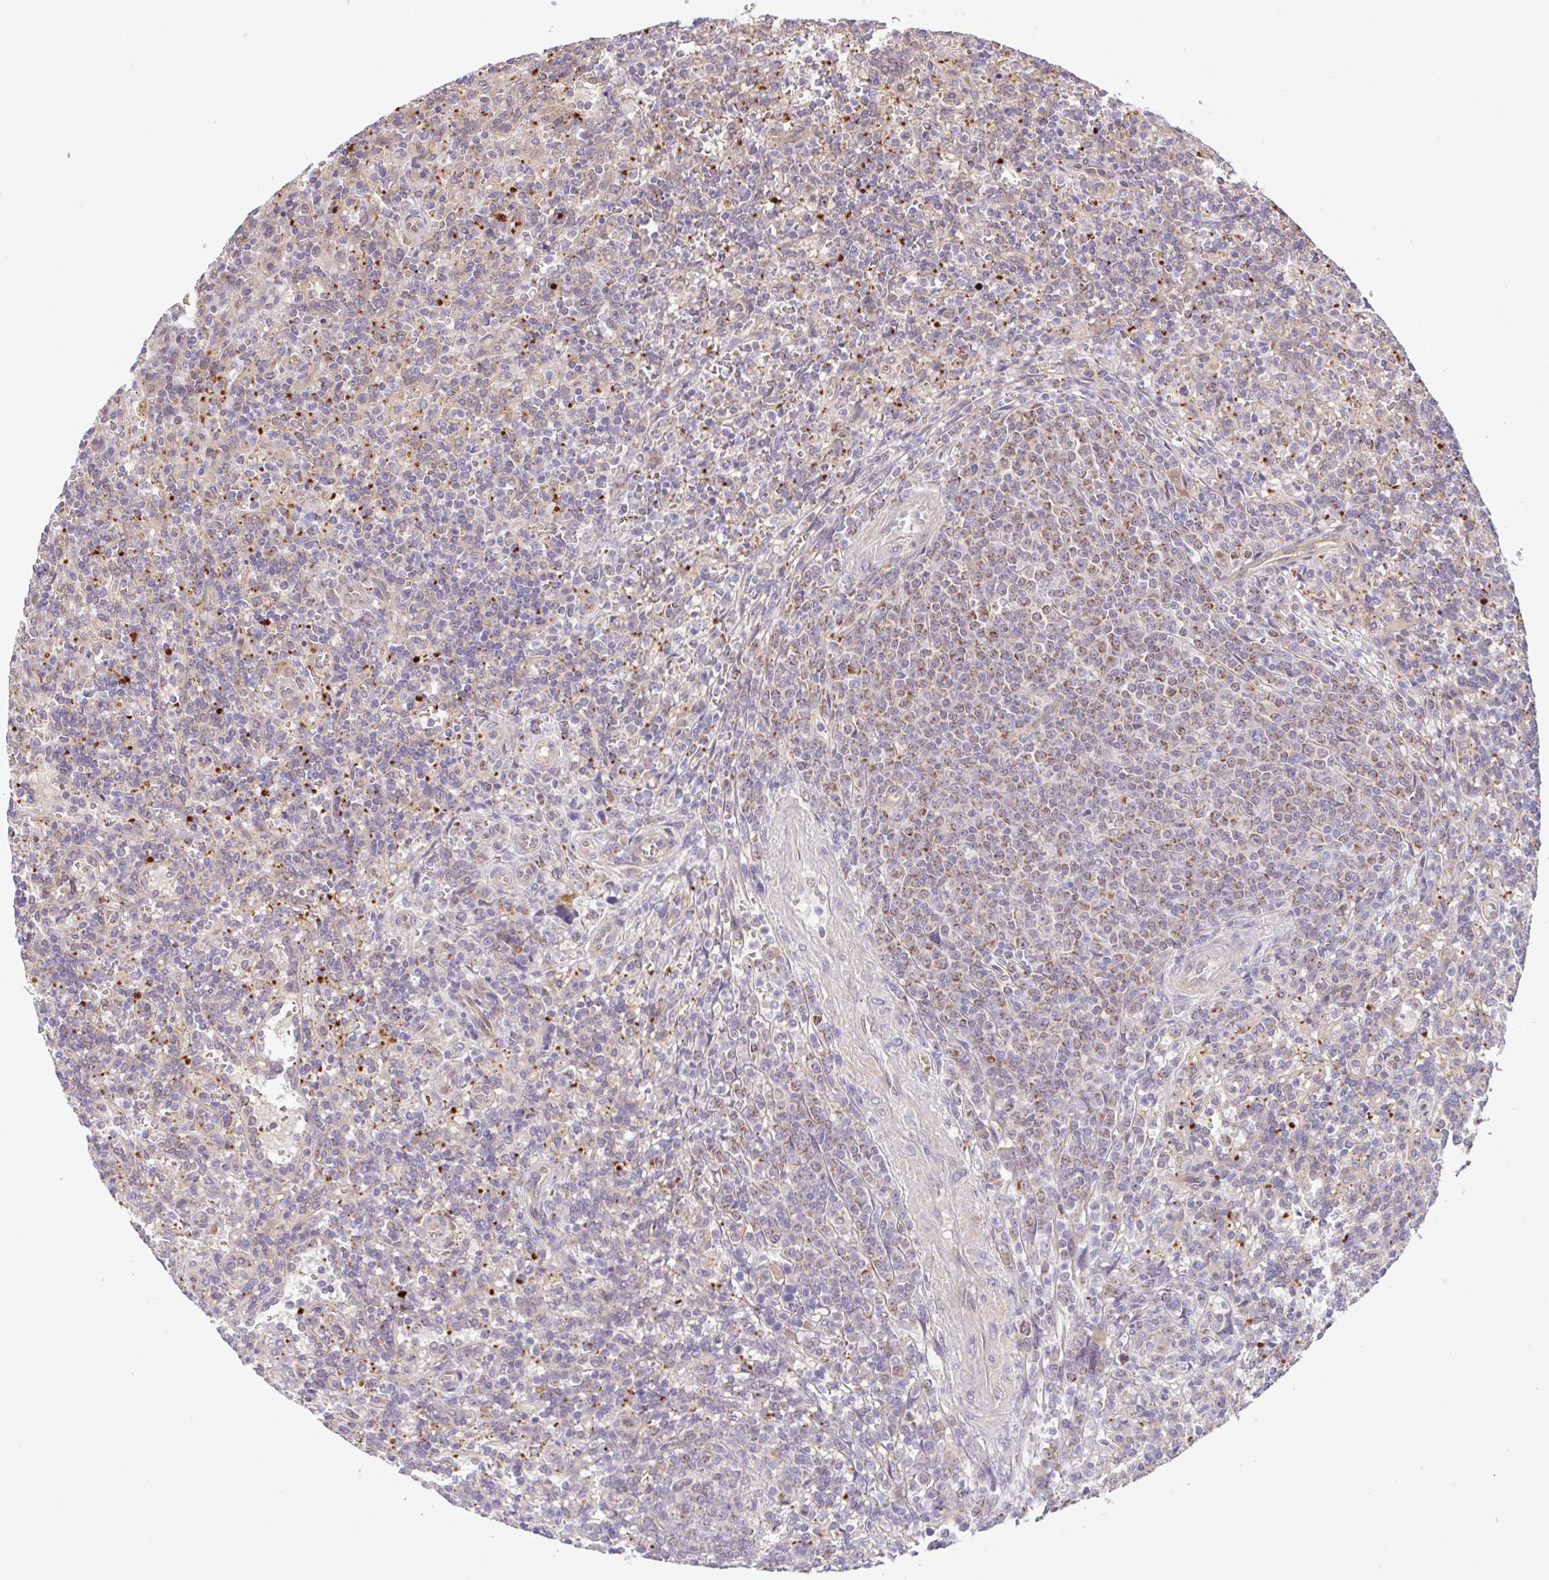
{"staining": {"intensity": "moderate", "quantity": "<25%", "location": "cytoplasmic/membranous"}, "tissue": "lymphoma", "cell_type": "Tumor cells", "image_type": "cancer", "snomed": [{"axis": "morphology", "description": "Malignant lymphoma, non-Hodgkin's type, Low grade"}, {"axis": "topography", "description": "Spleen"}], "caption": "The histopathology image reveals a brown stain indicating the presence of a protein in the cytoplasmic/membranous of tumor cells in lymphoma.", "gene": "DLEU7", "patient": {"sex": "male", "age": 67}}